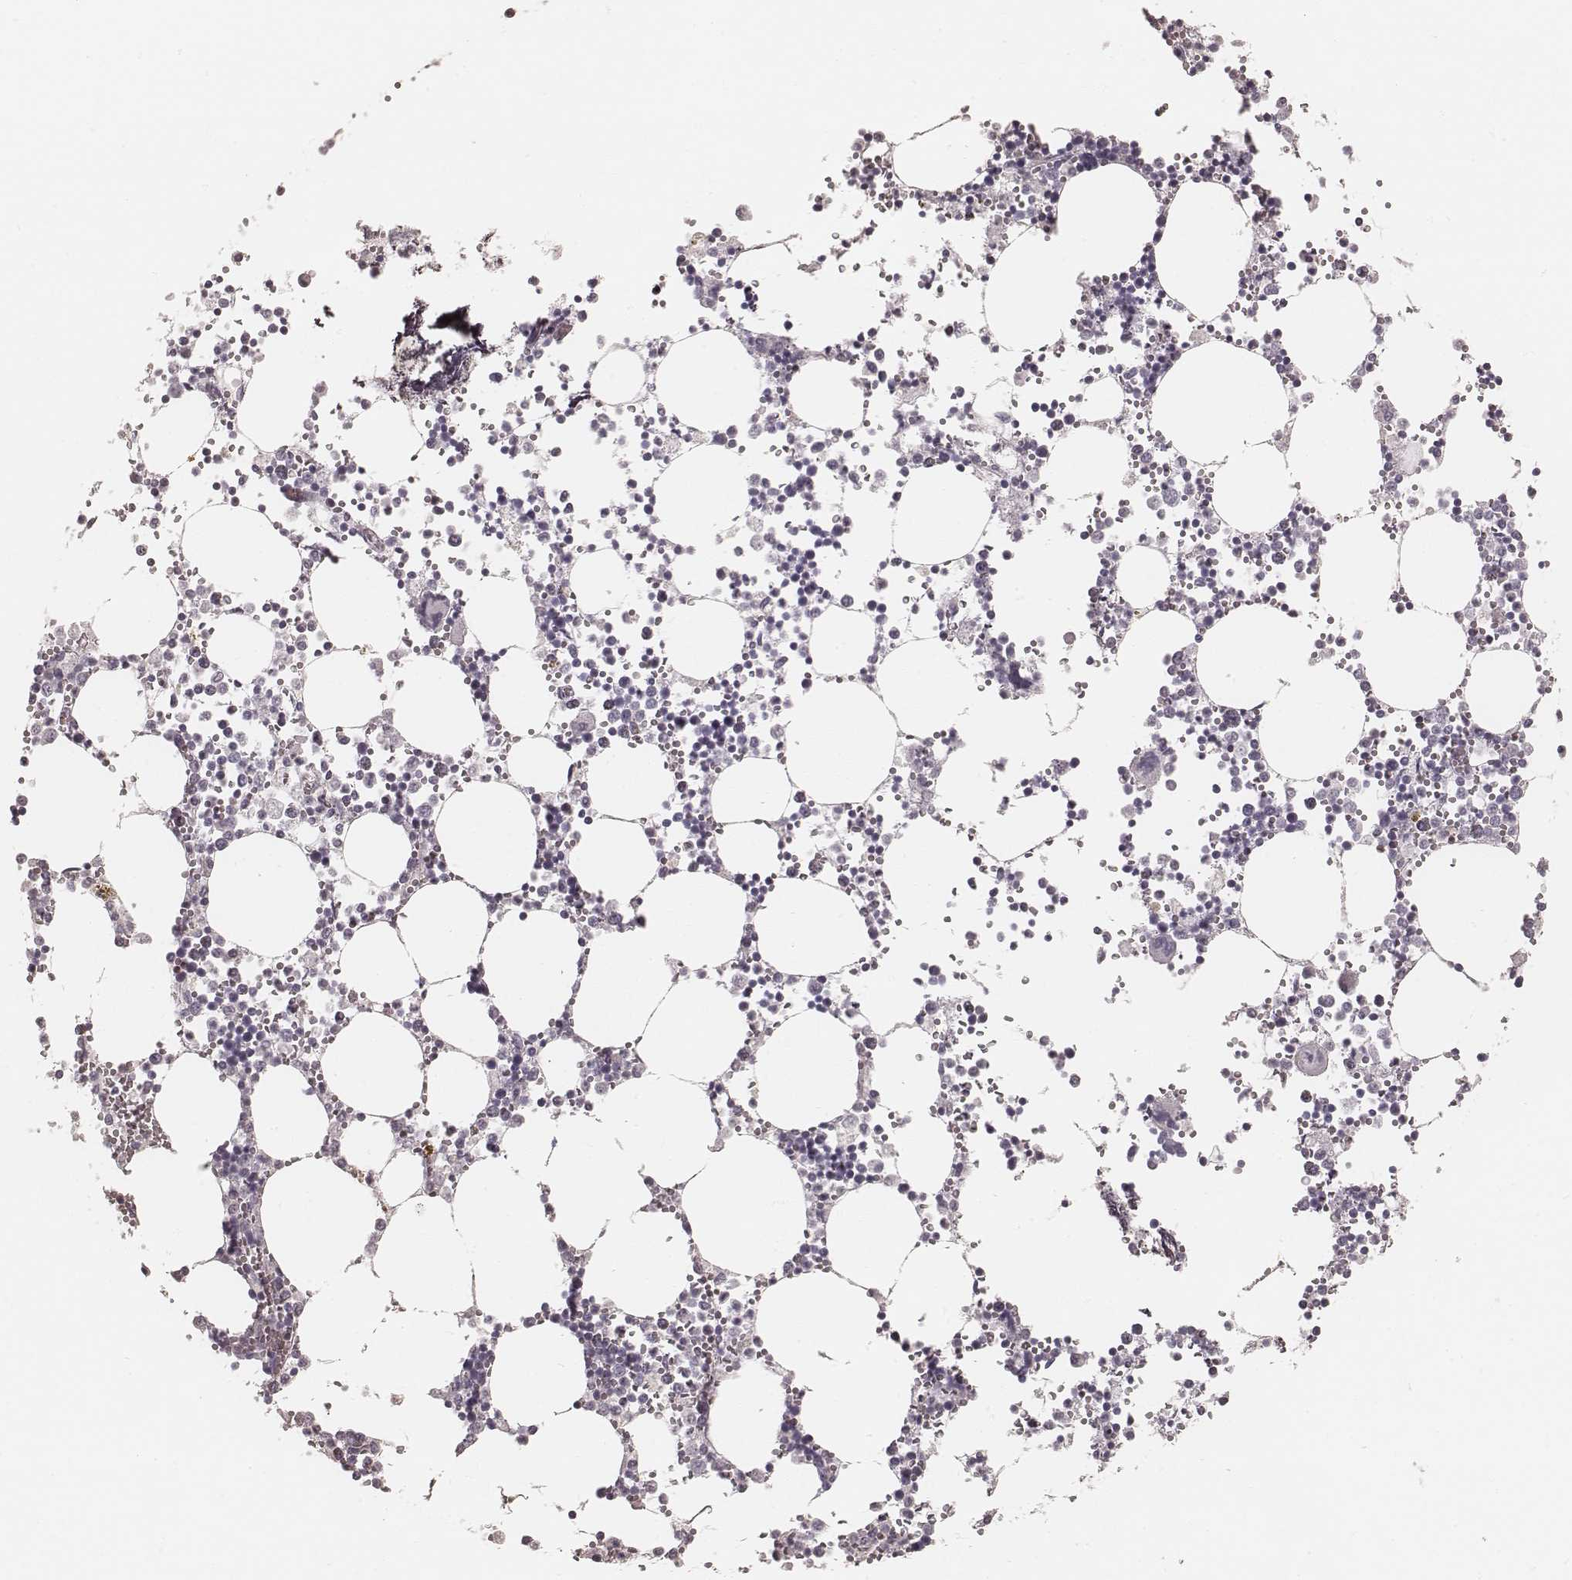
{"staining": {"intensity": "negative", "quantity": "none", "location": "none"}, "tissue": "bone marrow", "cell_type": "Hematopoietic cells", "image_type": "normal", "snomed": [{"axis": "morphology", "description": "Normal tissue, NOS"}, {"axis": "topography", "description": "Bone marrow"}], "caption": "A micrograph of bone marrow stained for a protein exhibits no brown staining in hematopoietic cells. The staining is performed using DAB brown chromogen with nuclei counter-stained in using hematoxylin.", "gene": "KRT26", "patient": {"sex": "male", "age": 54}}